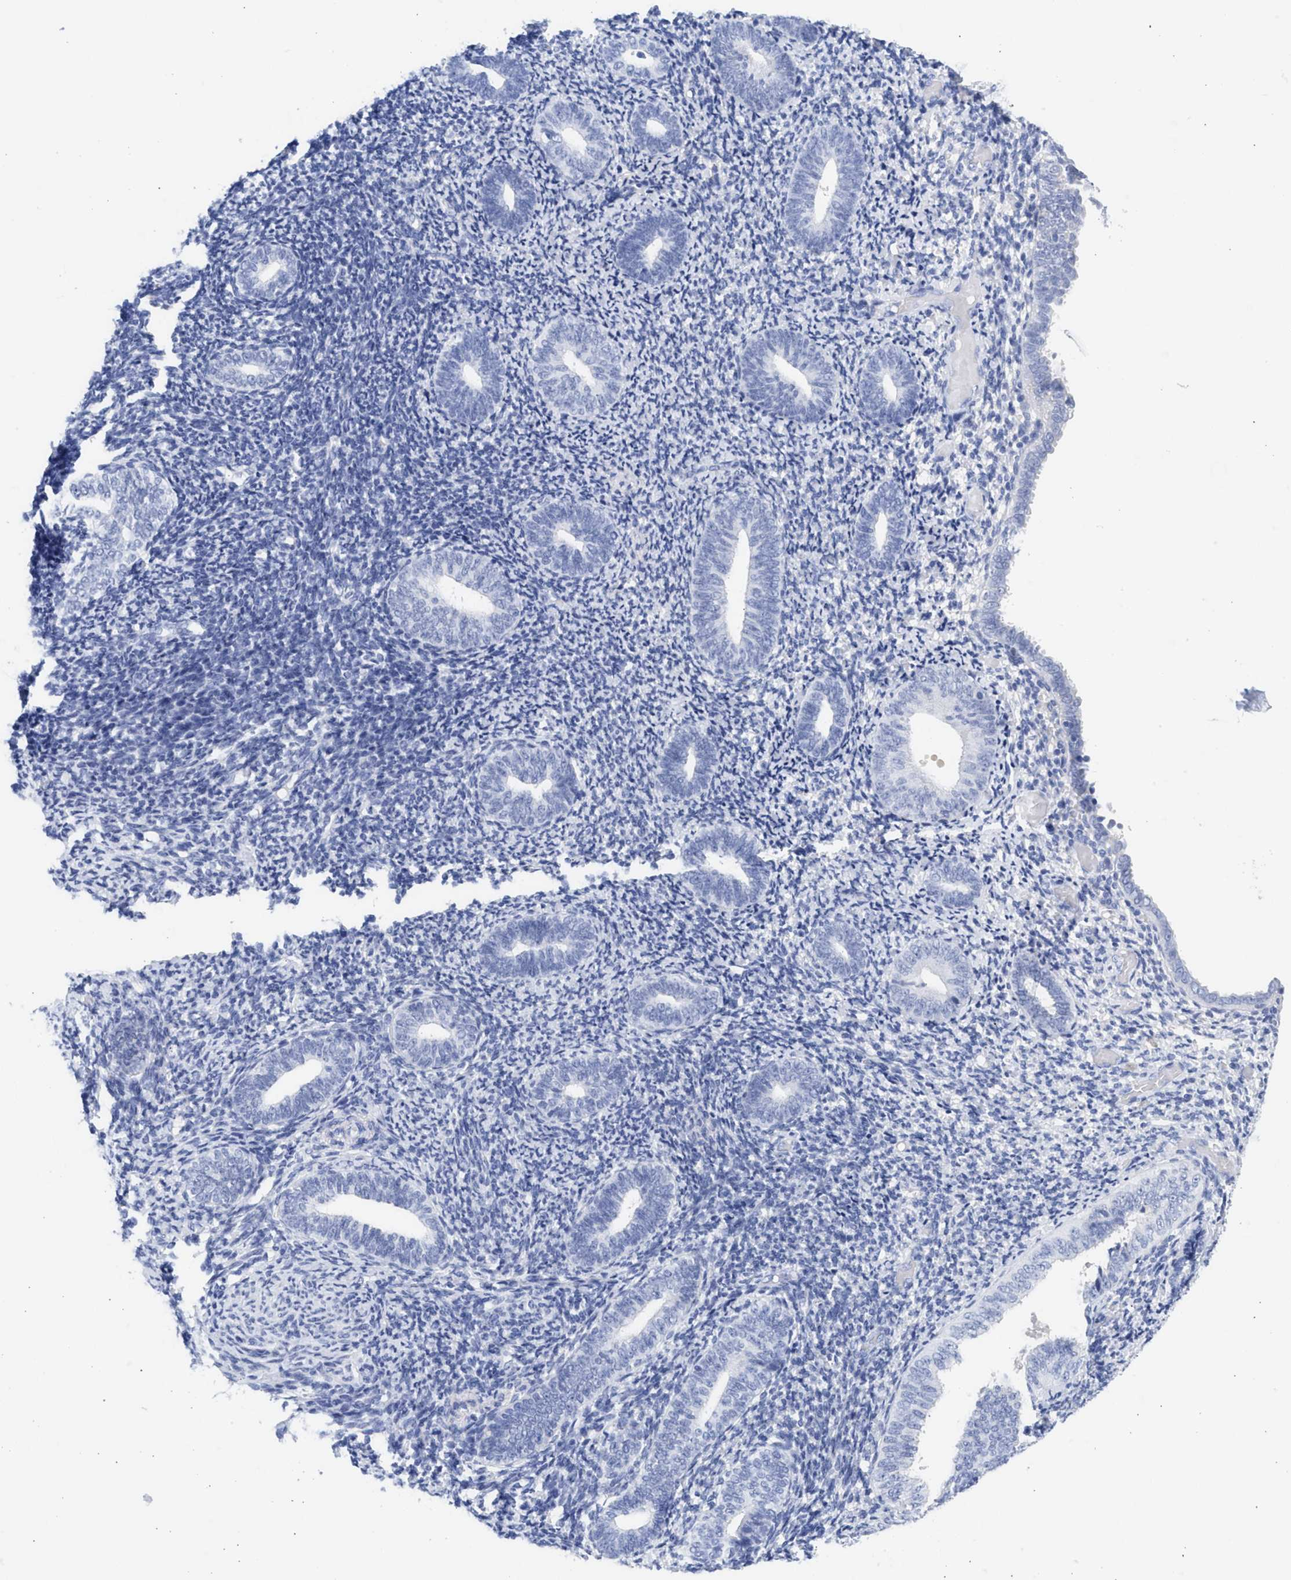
{"staining": {"intensity": "negative", "quantity": "none", "location": "none"}, "tissue": "endometrium", "cell_type": "Cells in endometrial stroma", "image_type": "normal", "snomed": [{"axis": "morphology", "description": "Normal tissue, NOS"}, {"axis": "topography", "description": "Endometrium"}], "caption": "IHC of normal endometrium demonstrates no positivity in cells in endometrial stroma.", "gene": "SPATA3", "patient": {"sex": "female", "age": 66}}